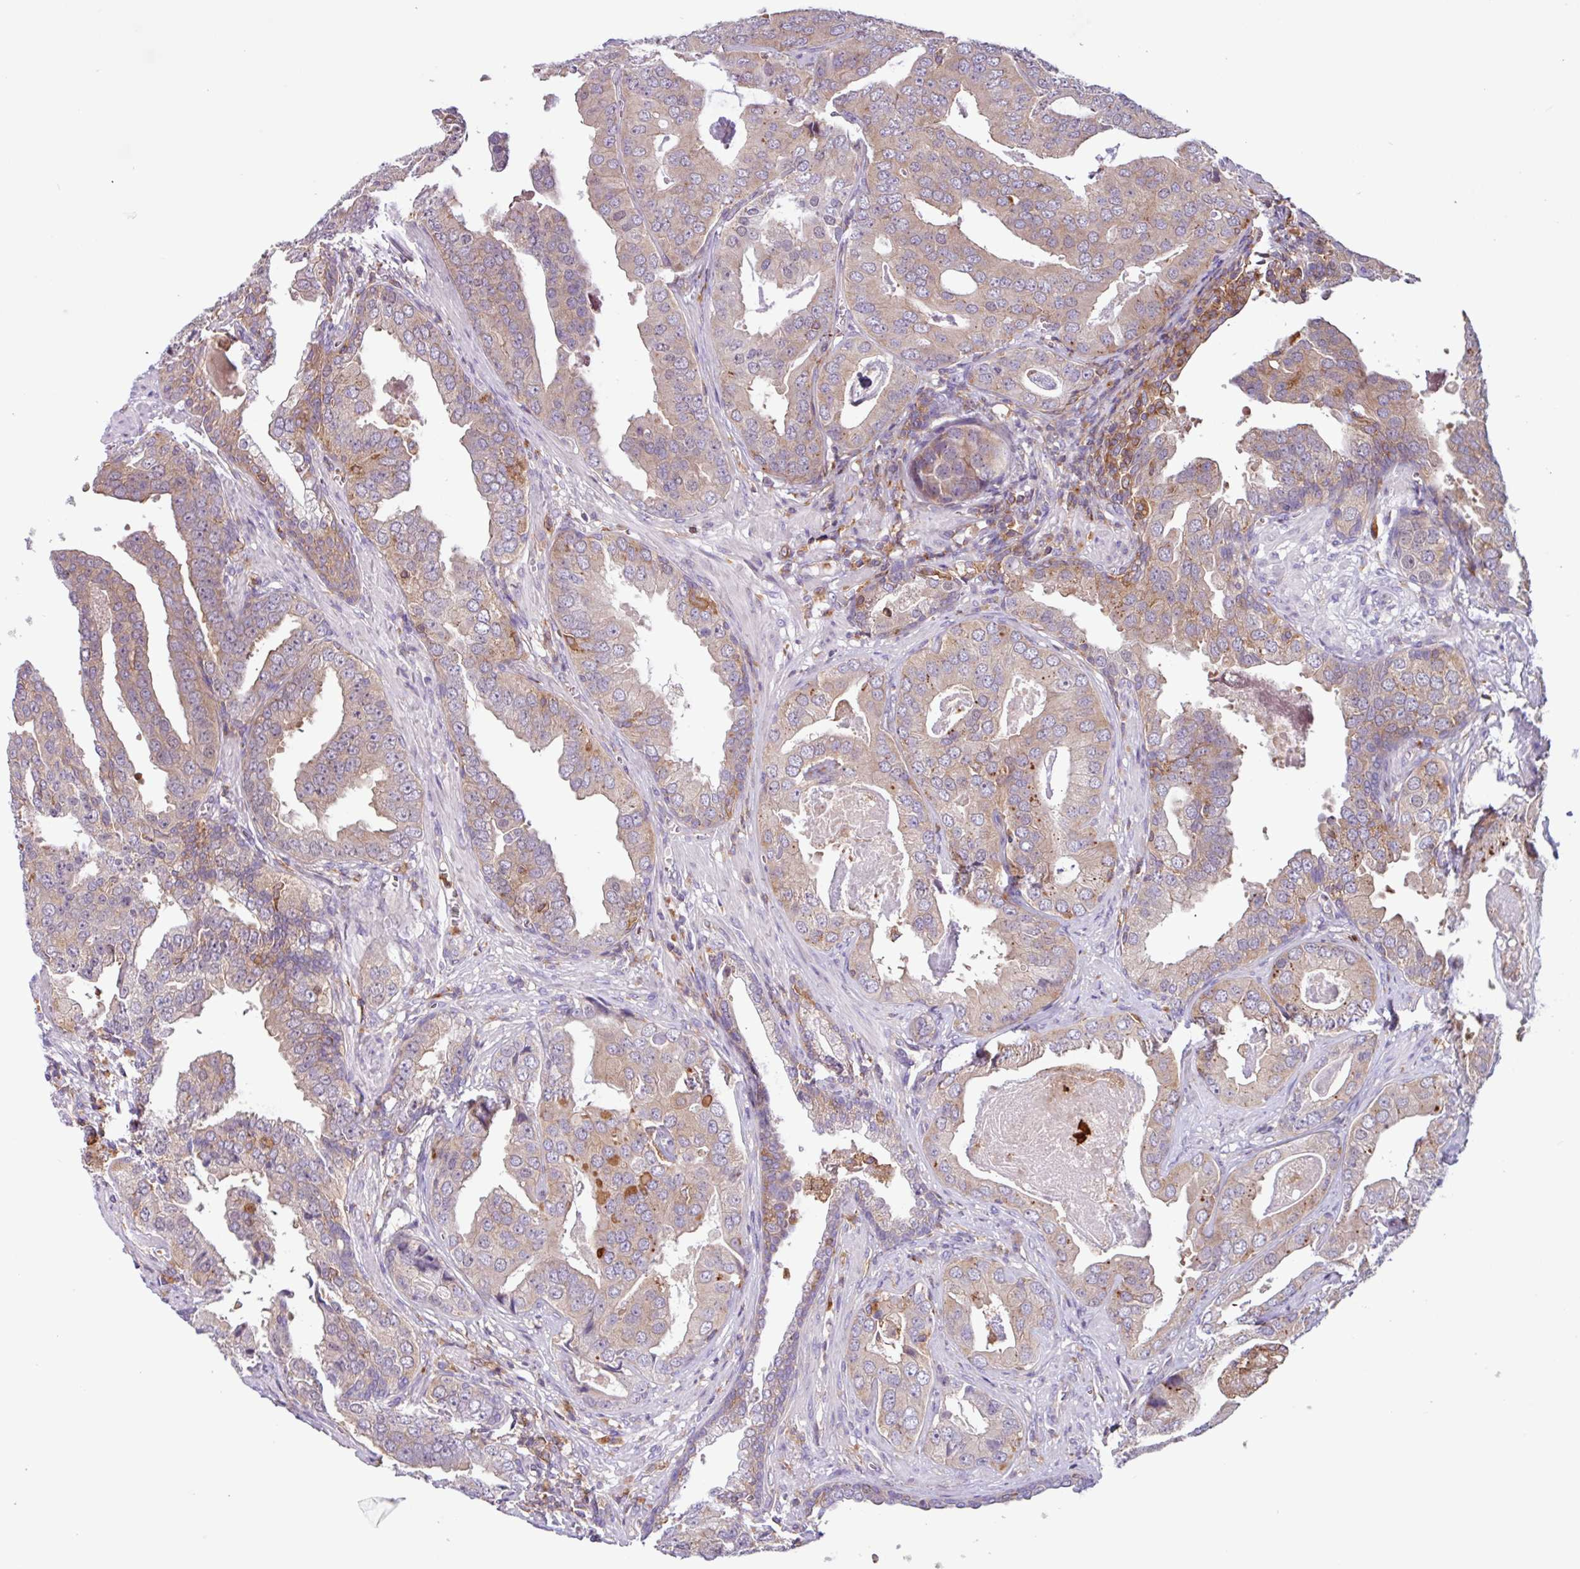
{"staining": {"intensity": "negative", "quantity": "none", "location": "none"}, "tissue": "prostate cancer", "cell_type": "Tumor cells", "image_type": "cancer", "snomed": [{"axis": "morphology", "description": "Adenocarcinoma, High grade"}, {"axis": "topography", "description": "Prostate"}], "caption": "The image displays no staining of tumor cells in adenocarcinoma (high-grade) (prostate). (DAB (3,3'-diaminobenzidine) immunohistochemistry (IHC) visualized using brightfield microscopy, high magnification).", "gene": "ACTR3", "patient": {"sex": "male", "age": 71}}